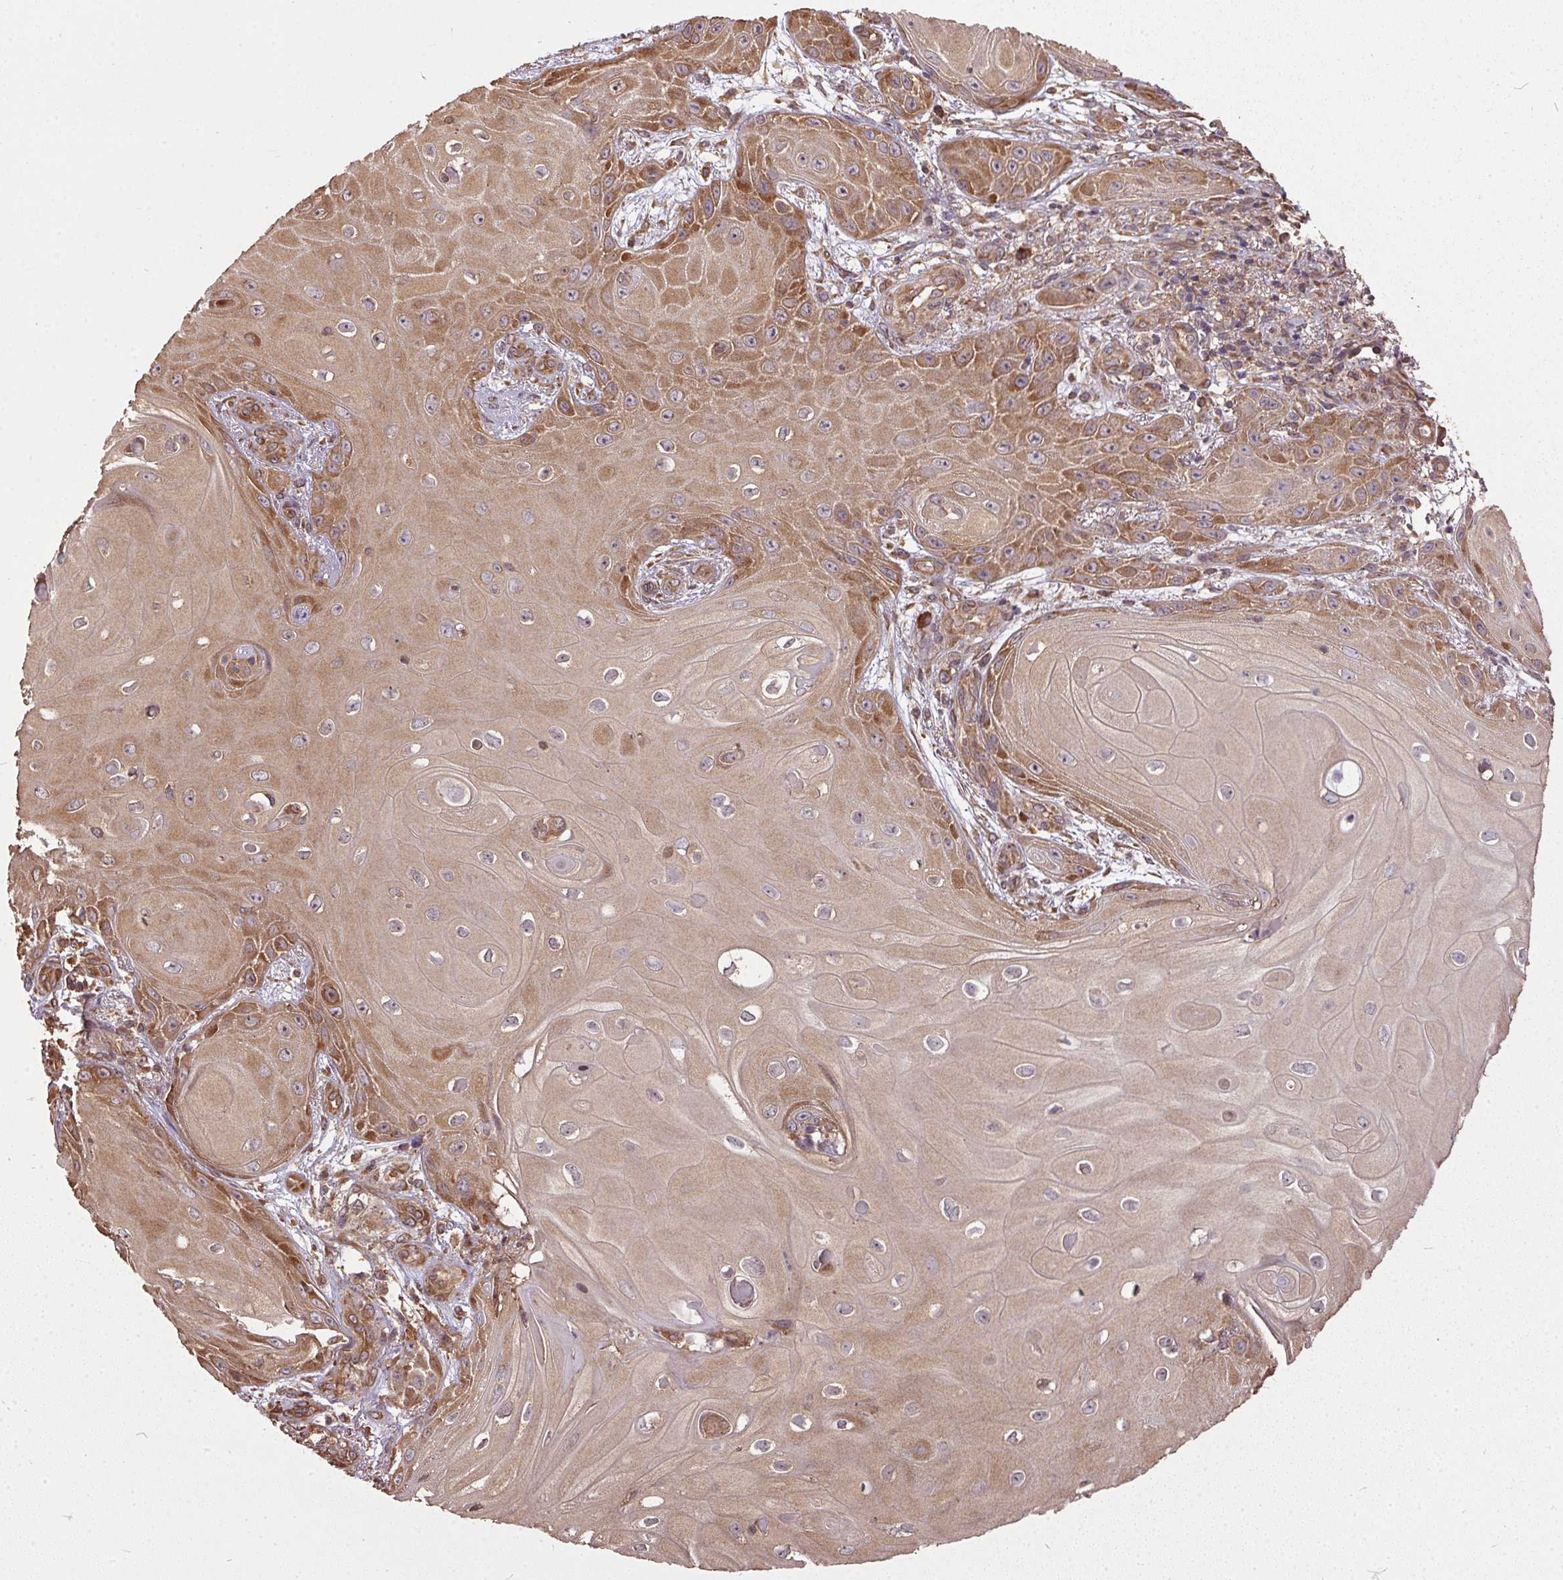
{"staining": {"intensity": "moderate", "quantity": ">75%", "location": "cytoplasmic/membranous"}, "tissue": "skin cancer", "cell_type": "Tumor cells", "image_type": "cancer", "snomed": [{"axis": "morphology", "description": "Squamous cell carcinoma, NOS"}, {"axis": "topography", "description": "Skin"}], "caption": "Immunohistochemical staining of squamous cell carcinoma (skin) shows moderate cytoplasmic/membranous protein positivity in approximately >75% of tumor cells.", "gene": "EIF2S1", "patient": {"sex": "male", "age": 62}}